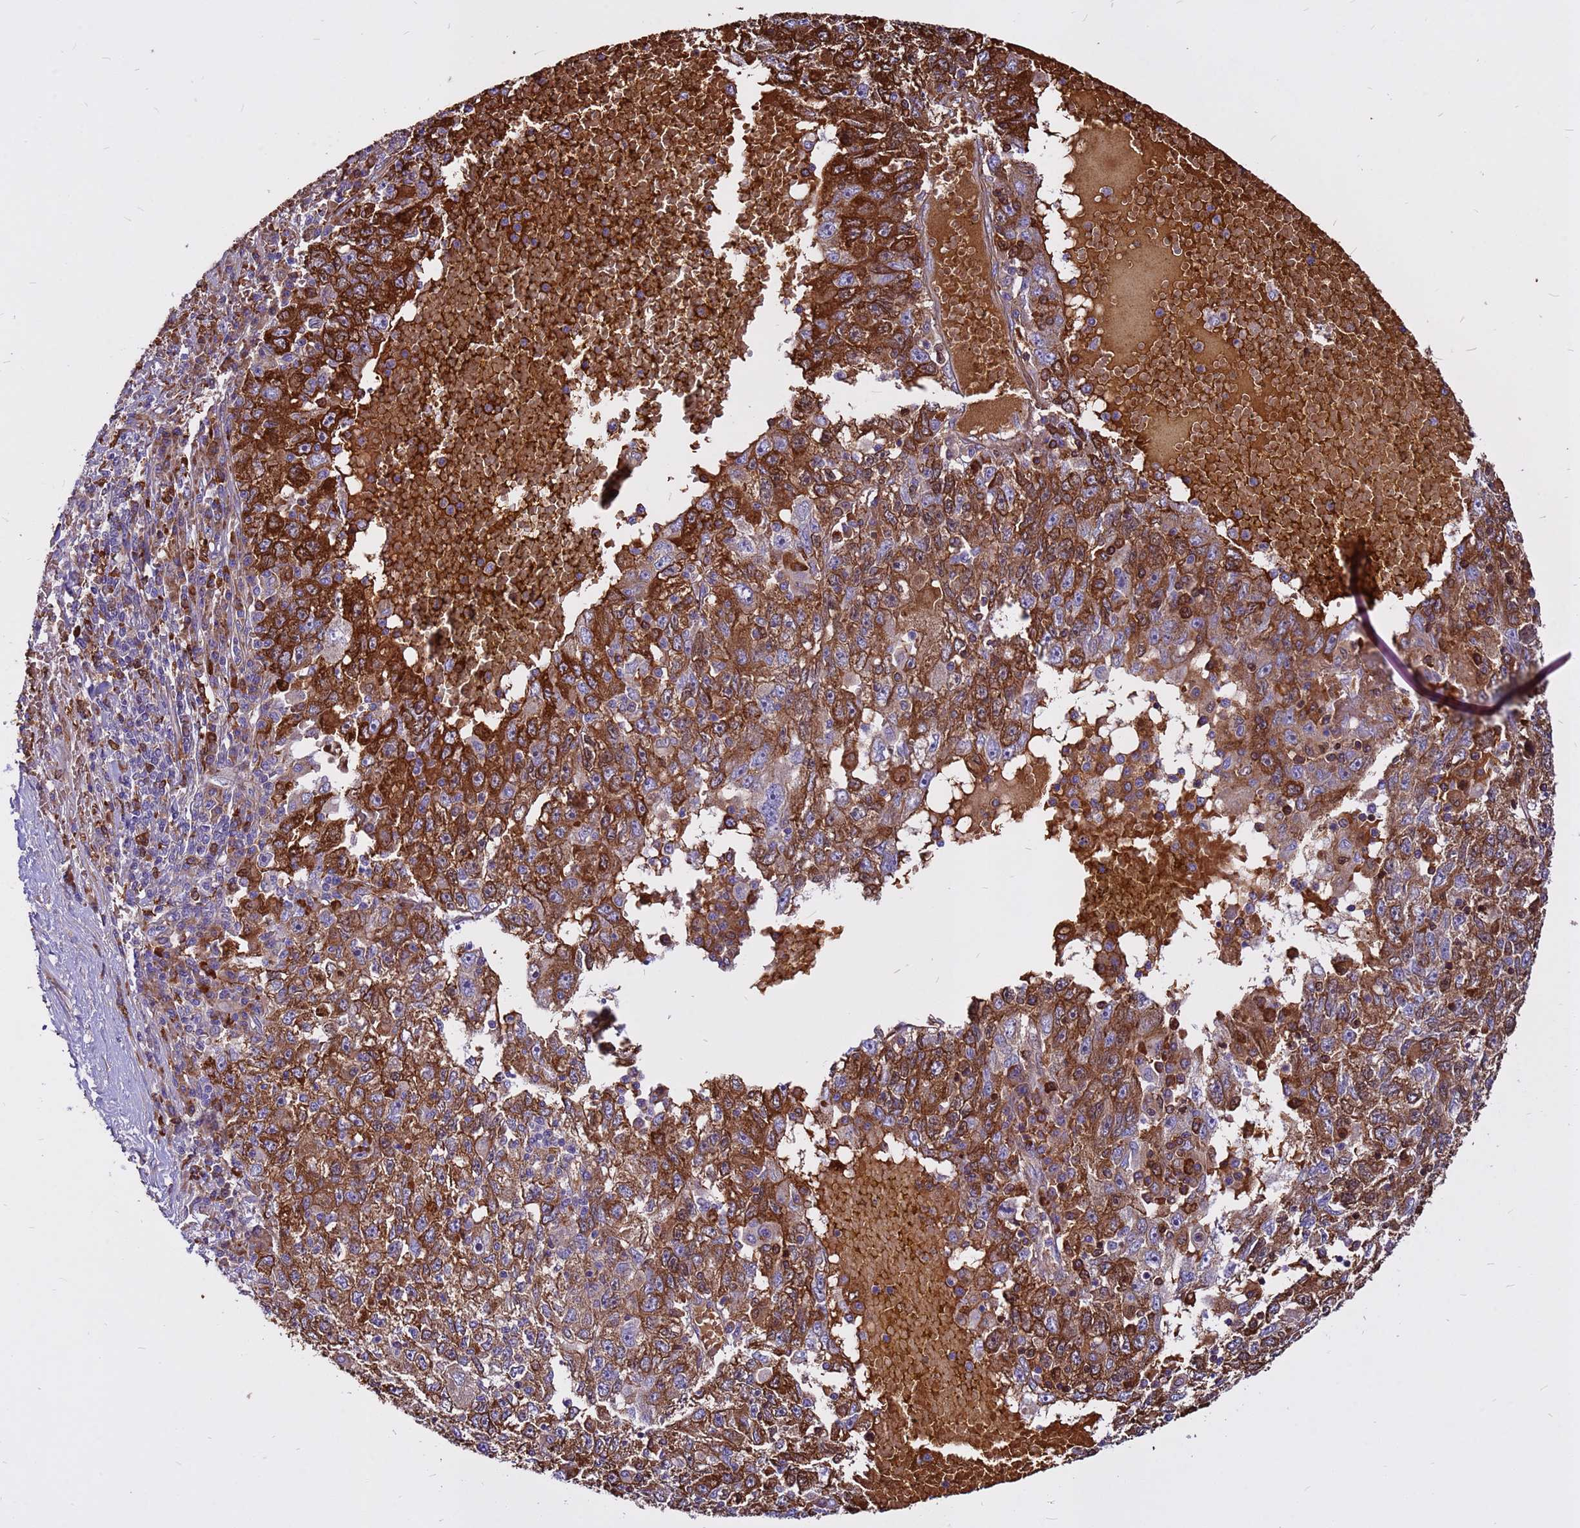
{"staining": {"intensity": "strong", "quantity": ">75%", "location": "cytoplasmic/membranous"}, "tissue": "liver cancer", "cell_type": "Tumor cells", "image_type": "cancer", "snomed": [{"axis": "morphology", "description": "Carcinoma, Hepatocellular, NOS"}, {"axis": "topography", "description": "Liver"}], "caption": "The image exhibits immunohistochemical staining of hepatocellular carcinoma (liver). There is strong cytoplasmic/membranous positivity is seen in about >75% of tumor cells.", "gene": "ZNF669", "patient": {"sex": "male", "age": 49}}